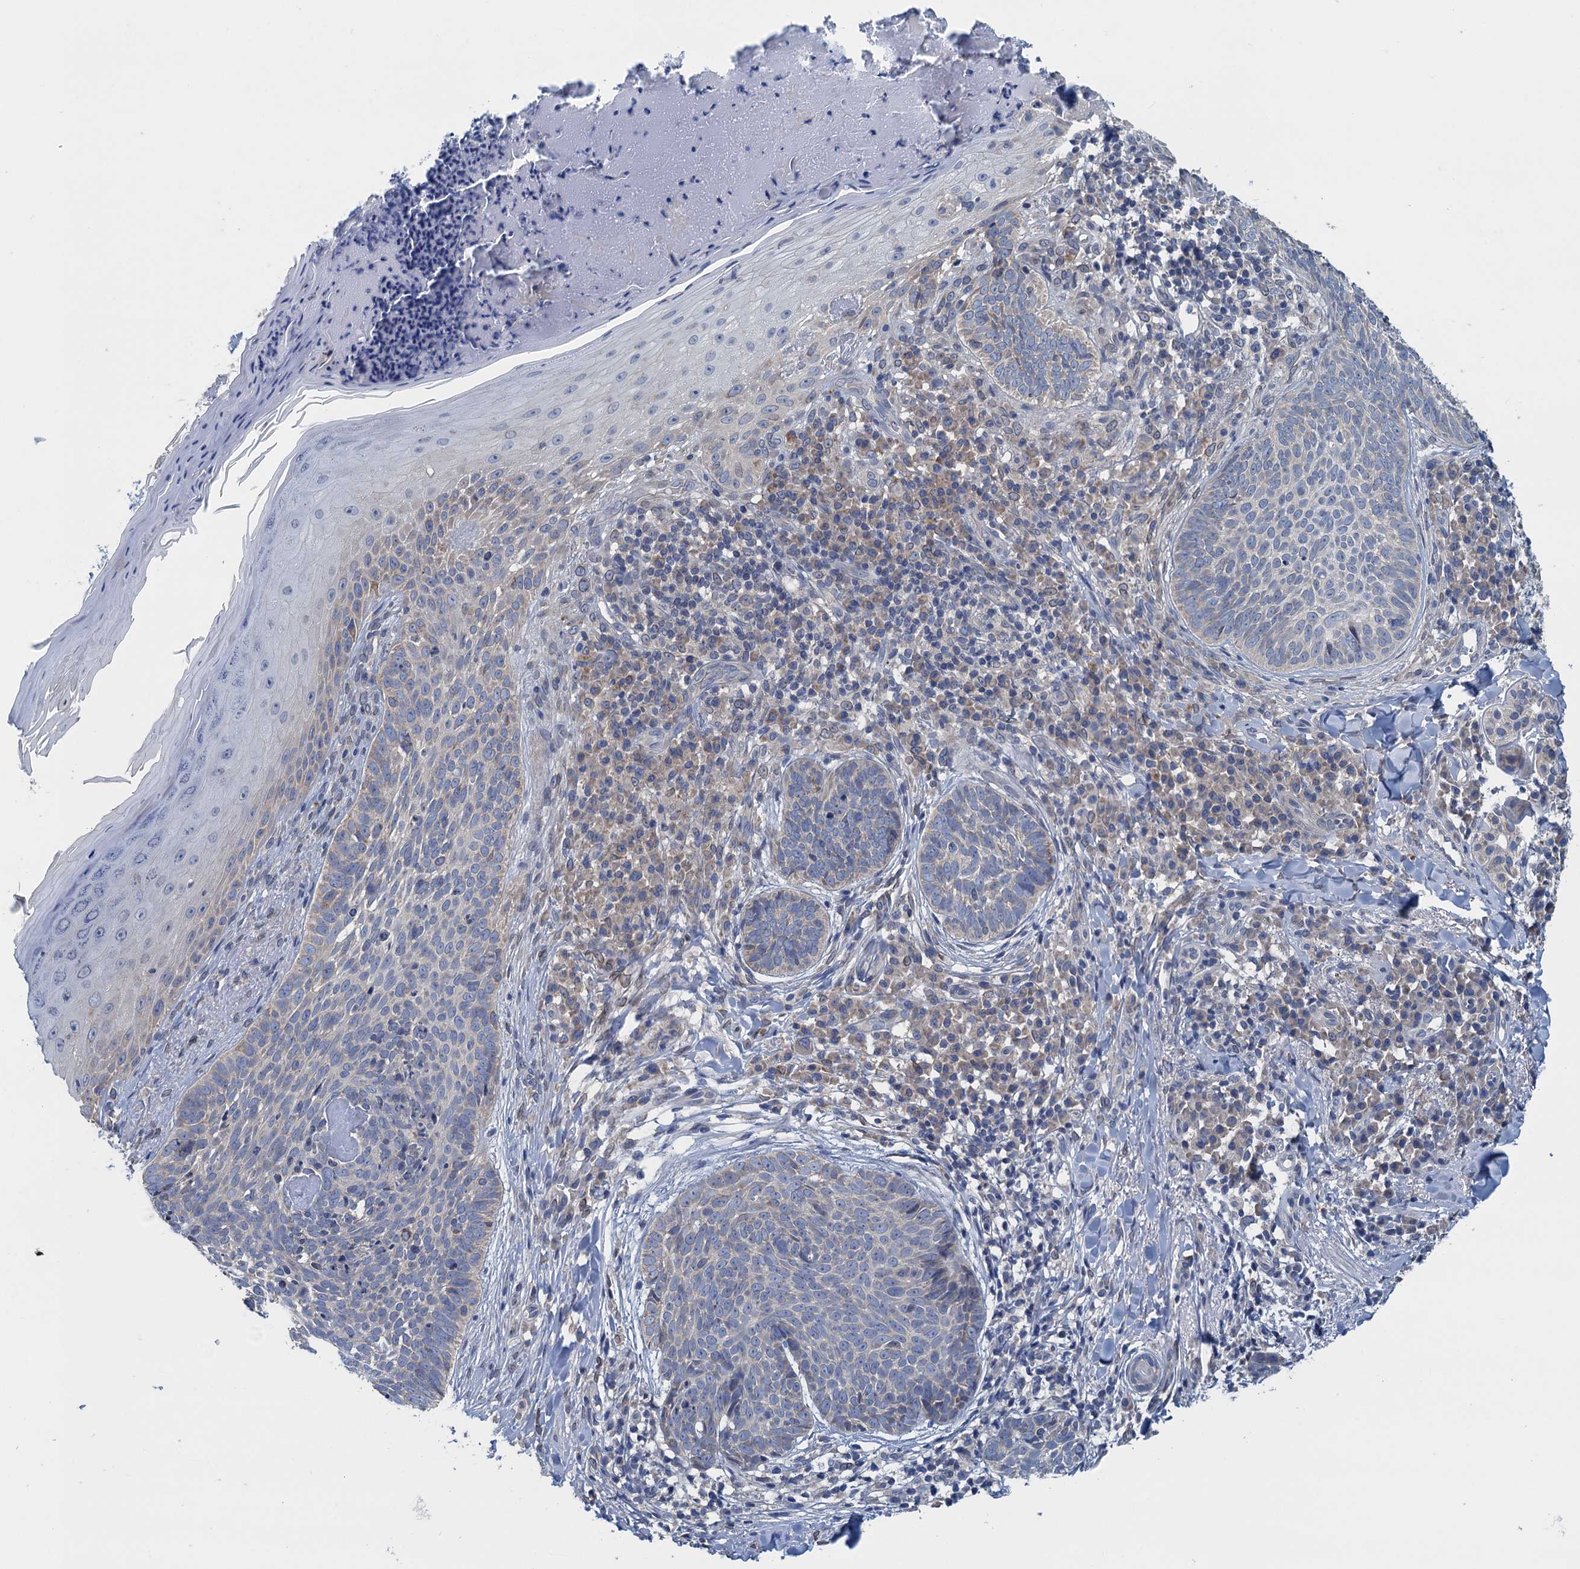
{"staining": {"intensity": "negative", "quantity": "none", "location": "none"}, "tissue": "skin cancer", "cell_type": "Tumor cells", "image_type": "cancer", "snomed": [{"axis": "morphology", "description": "Basal cell carcinoma"}, {"axis": "topography", "description": "Skin"}], "caption": "The IHC histopathology image has no significant staining in tumor cells of skin cancer (basal cell carcinoma) tissue.", "gene": "CTU2", "patient": {"sex": "female", "age": 61}}